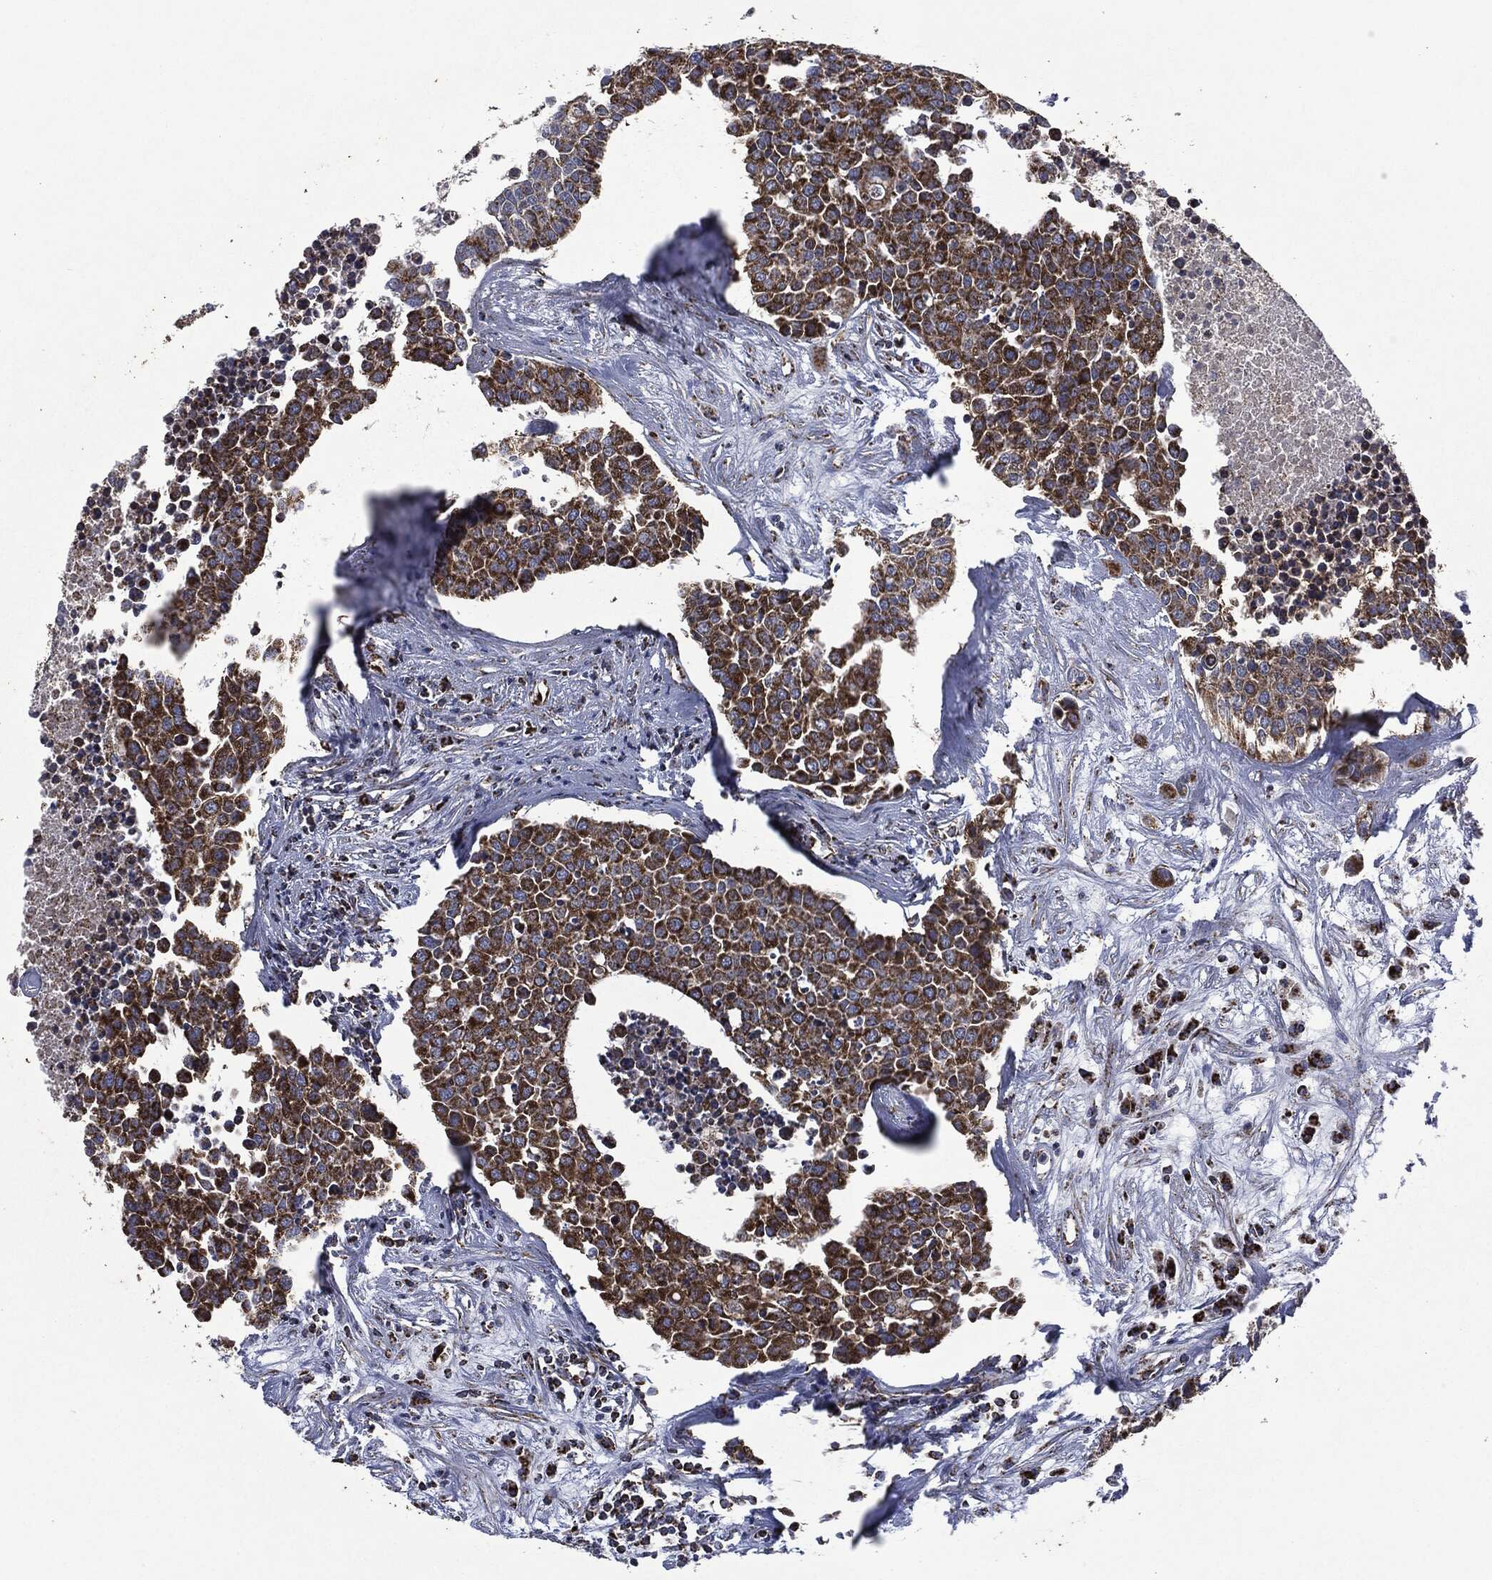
{"staining": {"intensity": "strong", "quantity": ">75%", "location": "cytoplasmic/membranous"}, "tissue": "carcinoid", "cell_type": "Tumor cells", "image_type": "cancer", "snomed": [{"axis": "morphology", "description": "Carcinoid, malignant, NOS"}, {"axis": "topography", "description": "Colon"}], "caption": "There is high levels of strong cytoplasmic/membranous expression in tumor cells of carcinoid, as demonstrated by immunohistochemical staining (brown color).", "gene": "RYK", "patient": {"sex": "male", "age": 81}}